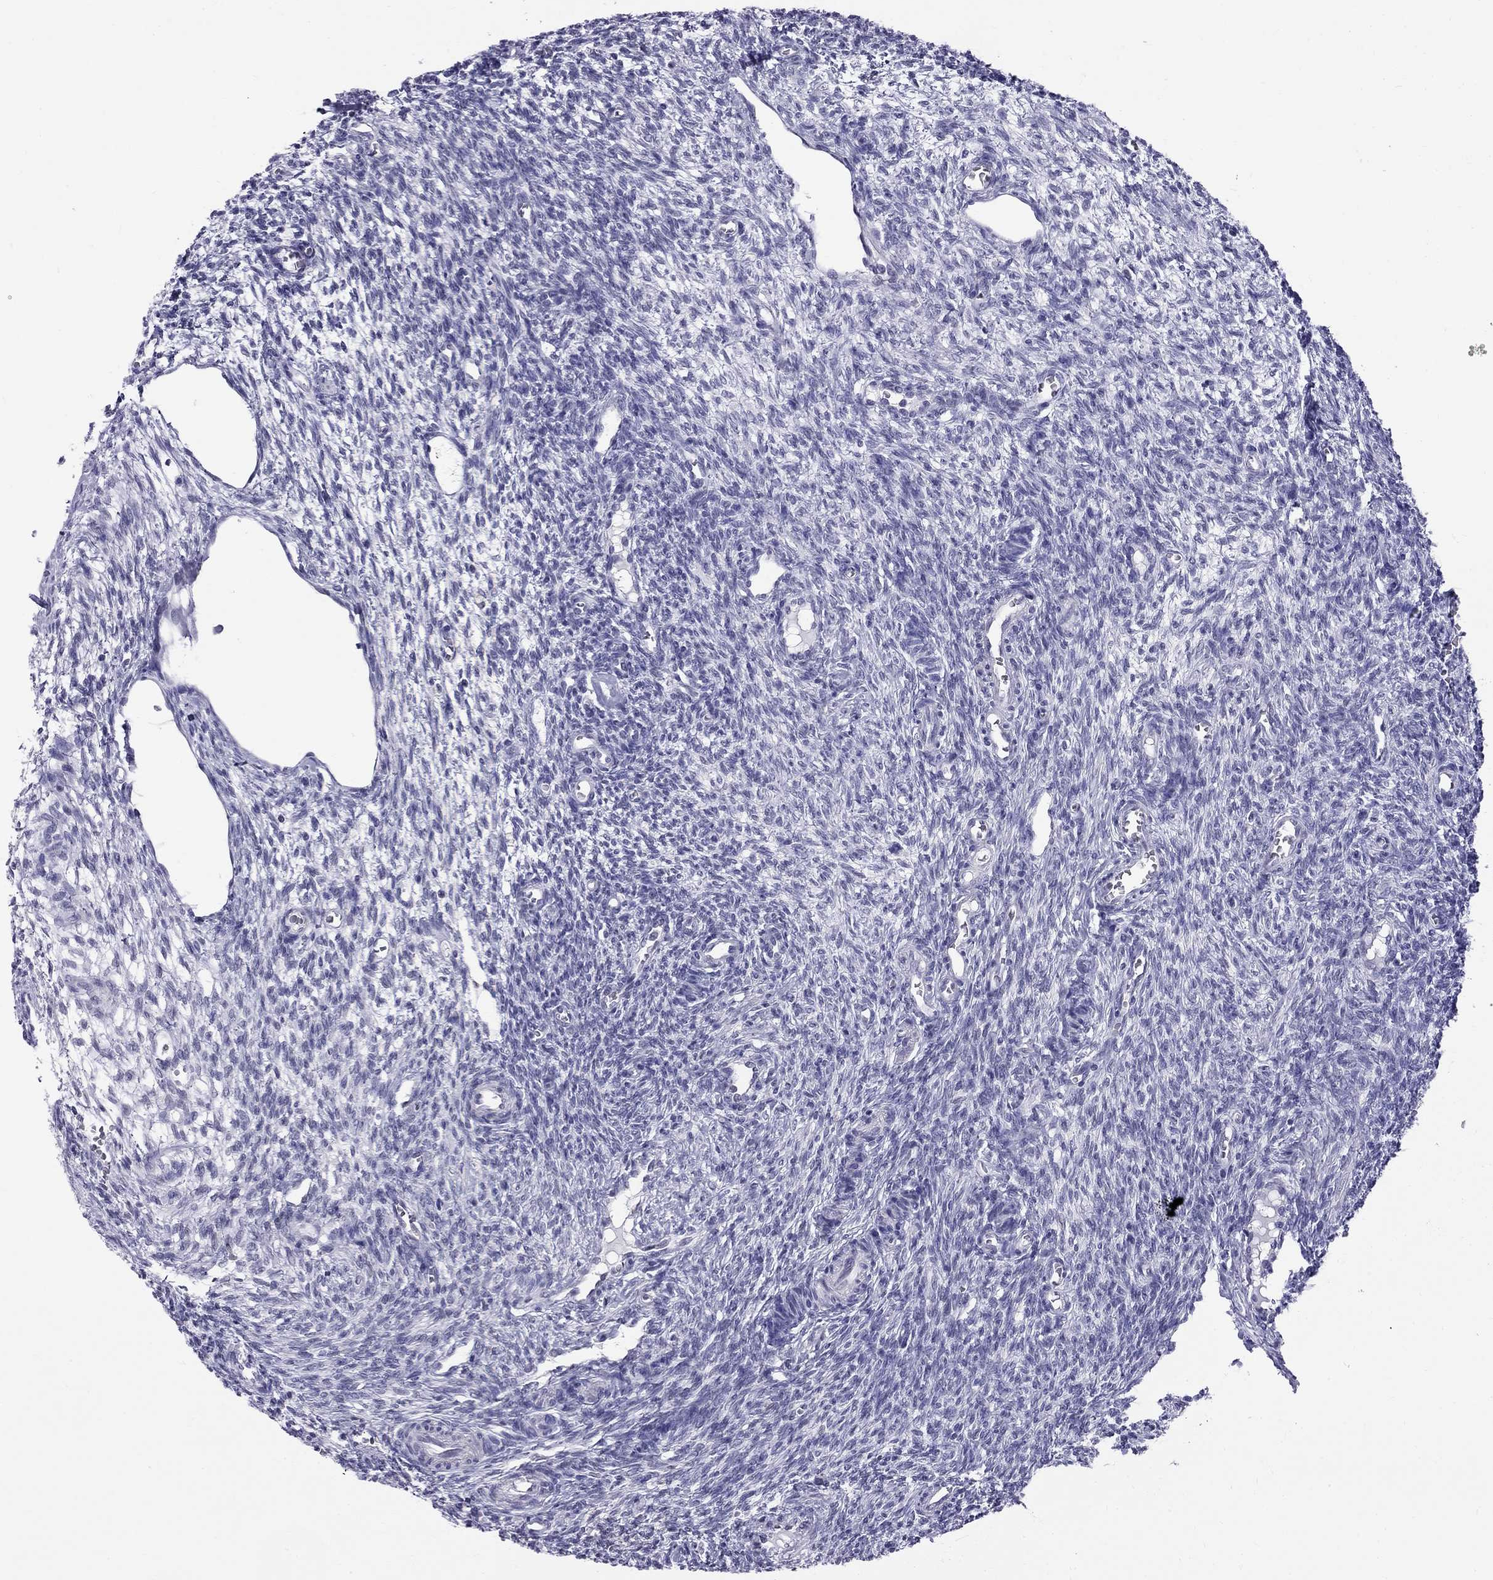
{"staining": {"intensity": "negative", "quantity": "none", "location": "none"}, "tissue": "ovary", "cell_type": "Follicle cells", "image_type": "normal", "snomed": [{"axis": "morphology", "description": "Normal tissue, NOS"}, {"axis": "topography", "description": "Ovary"}], "caption": "This is an immunohistochemistry (IHC) photomicrograph of benign ovary. There is no expression in follicle cells.", "gene": "MUC15", "patient": {"sex": "female", "age": 27}}